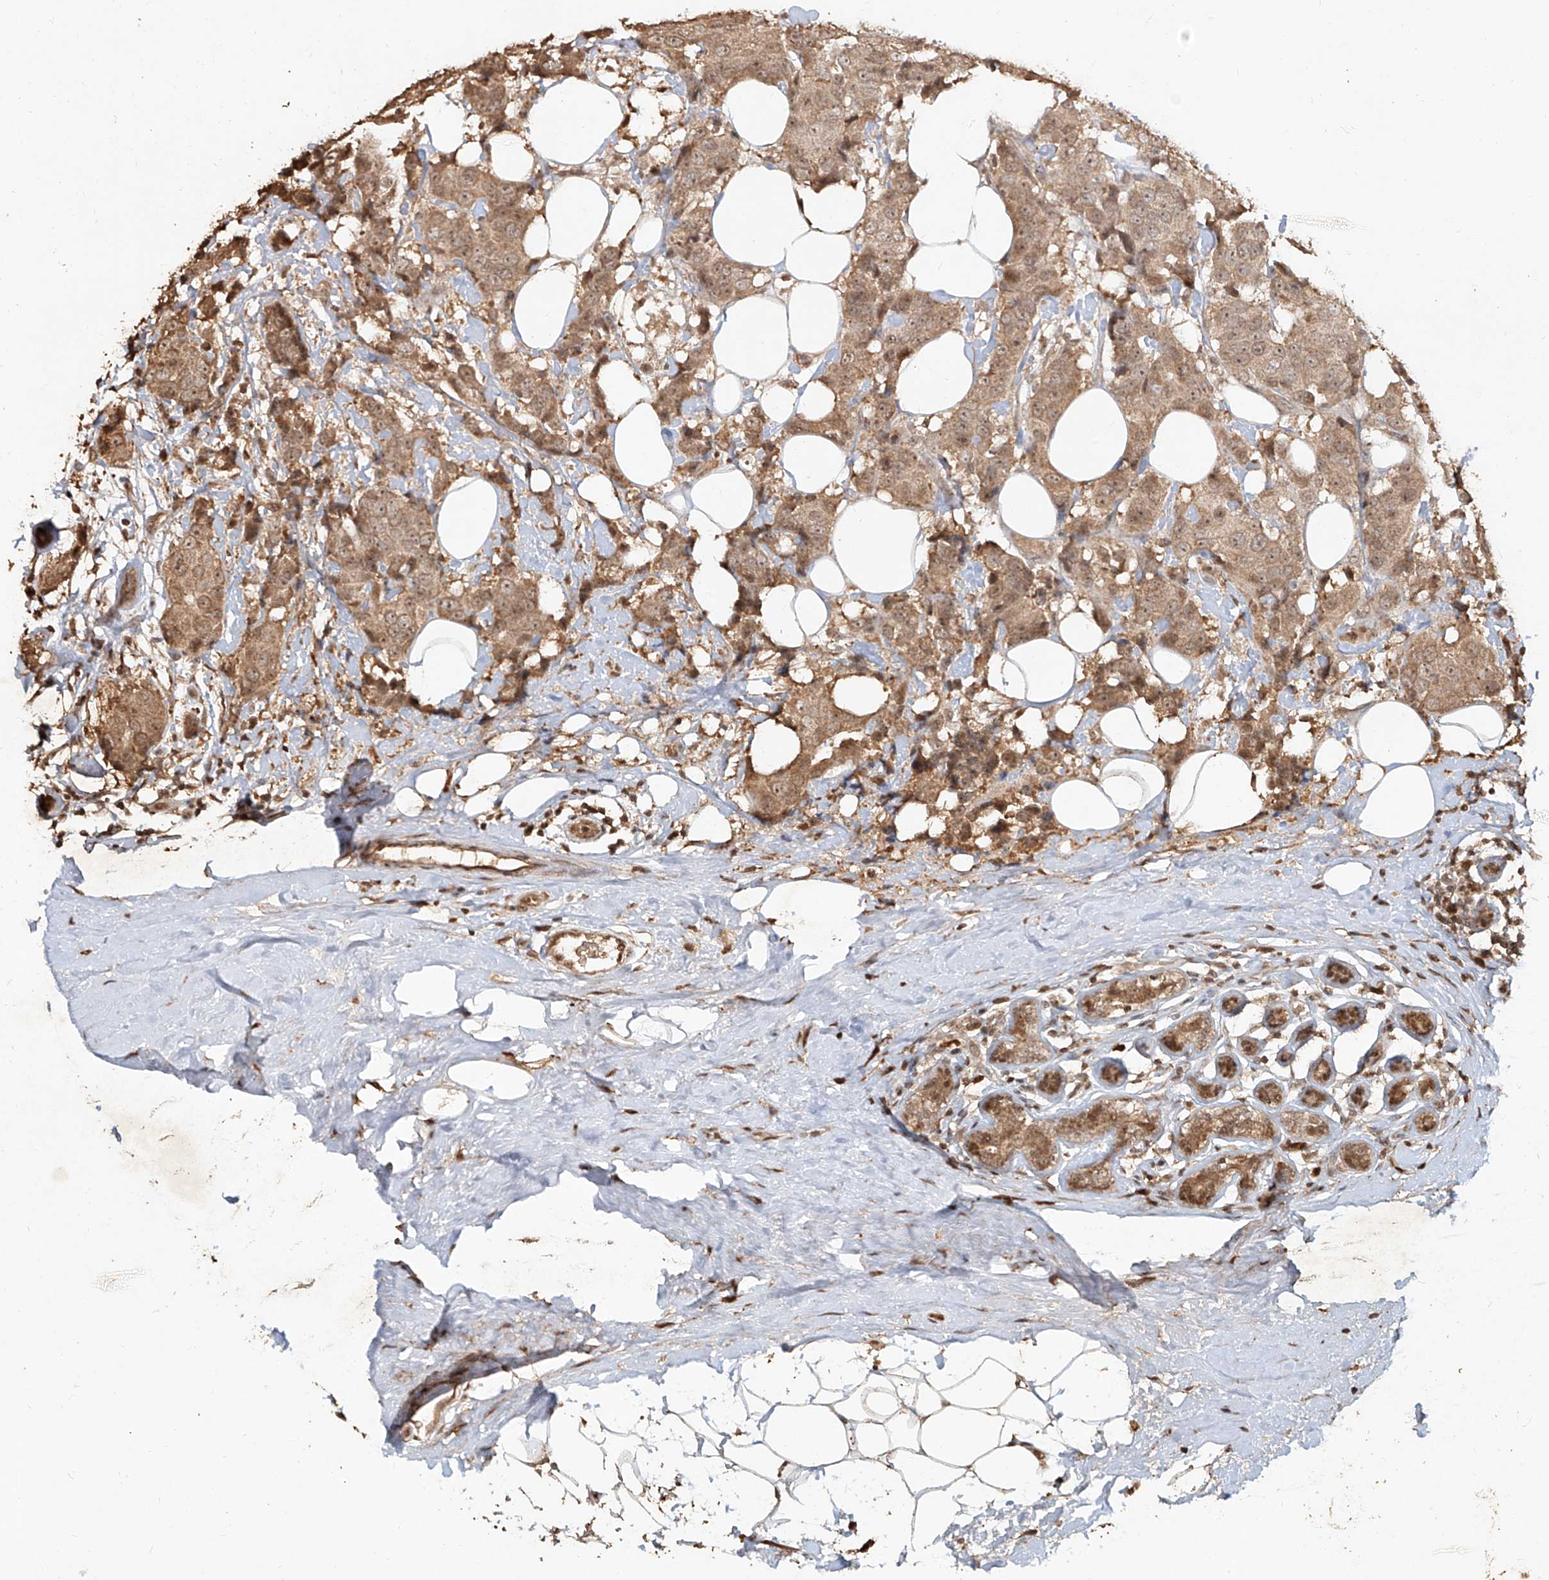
{"staining": {"intensity": "moderate", "quantity": ">75%", "location": "cytoplasmic/membranous,nuclear"}, "tissue": "breast cancer", "cell_type": "Tumor cells", "image_type": "cancer", "snomed": [{"axis": "morphology", "description": "Normal tissue, NOS"}, {"axis": "morphology", "description": "Duct carcinoma"}, {"axis": "topography", "description": "Breast"}], "caption": "Breast infiltrating ductal carcinoma stained with a protein marker demonstrates moderate staining in tumor cells.", "gene": "UBE2K", "patient": {"sex": "female", "age": 39}}